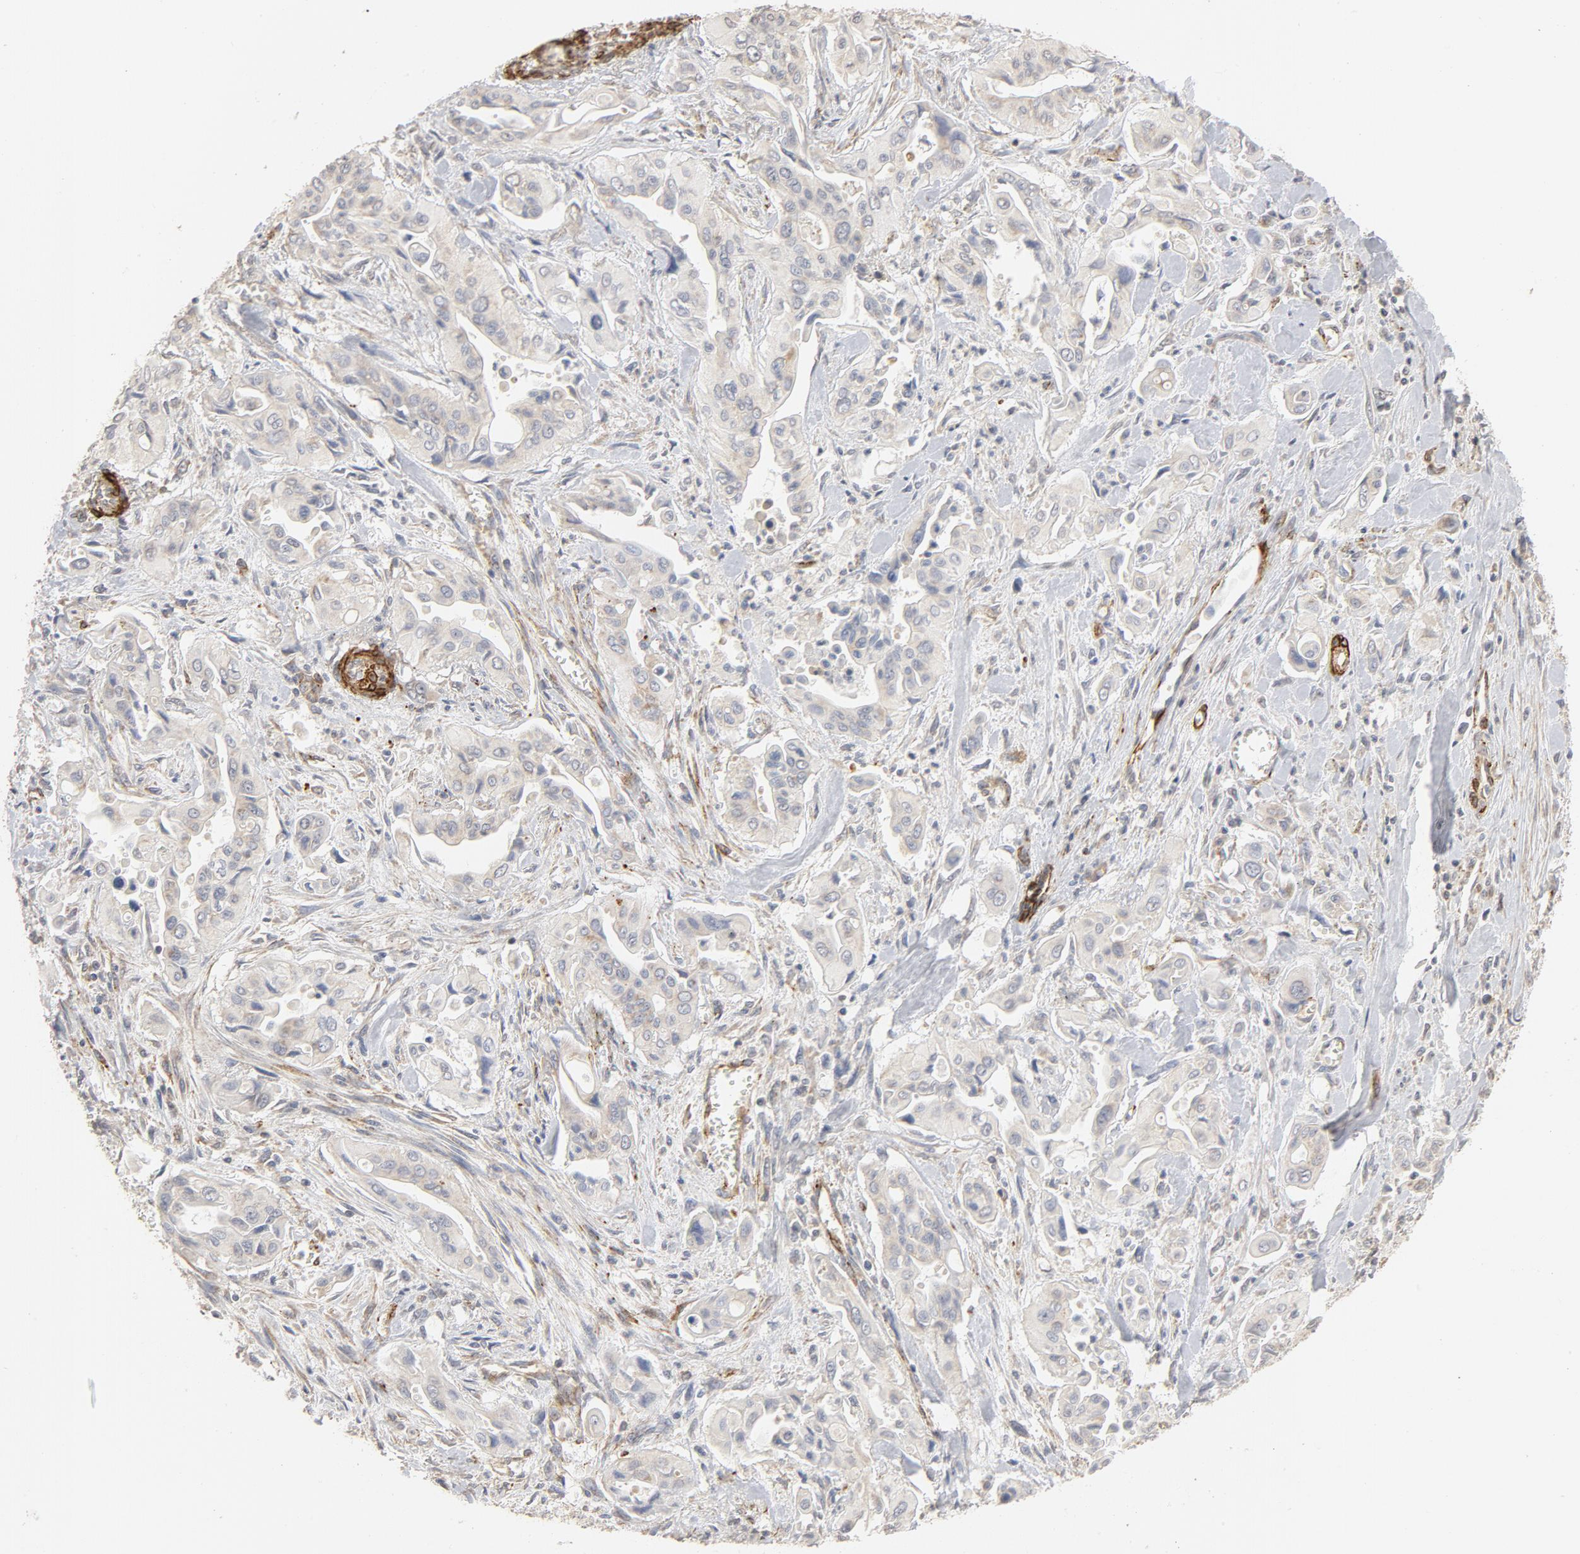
{"staining": {"intensity": "negative", "quantity": "none", "location": "none"}, "tissue": "pancreatic cancer", "cell_type": "Tumor cells", "image_type": "cancer", "snomed": [{"axis": "morphology", "description": "Adenocarcinoma, NOS"}, {"axis": "topography", "description": "Pancreas"}], "caption": "Pancreatic adenocarcinoma stained for a protein using IHC displays no staining tumor cells.", "gene": "GNG2", "patient": {"sex": "male", "age": 77}}